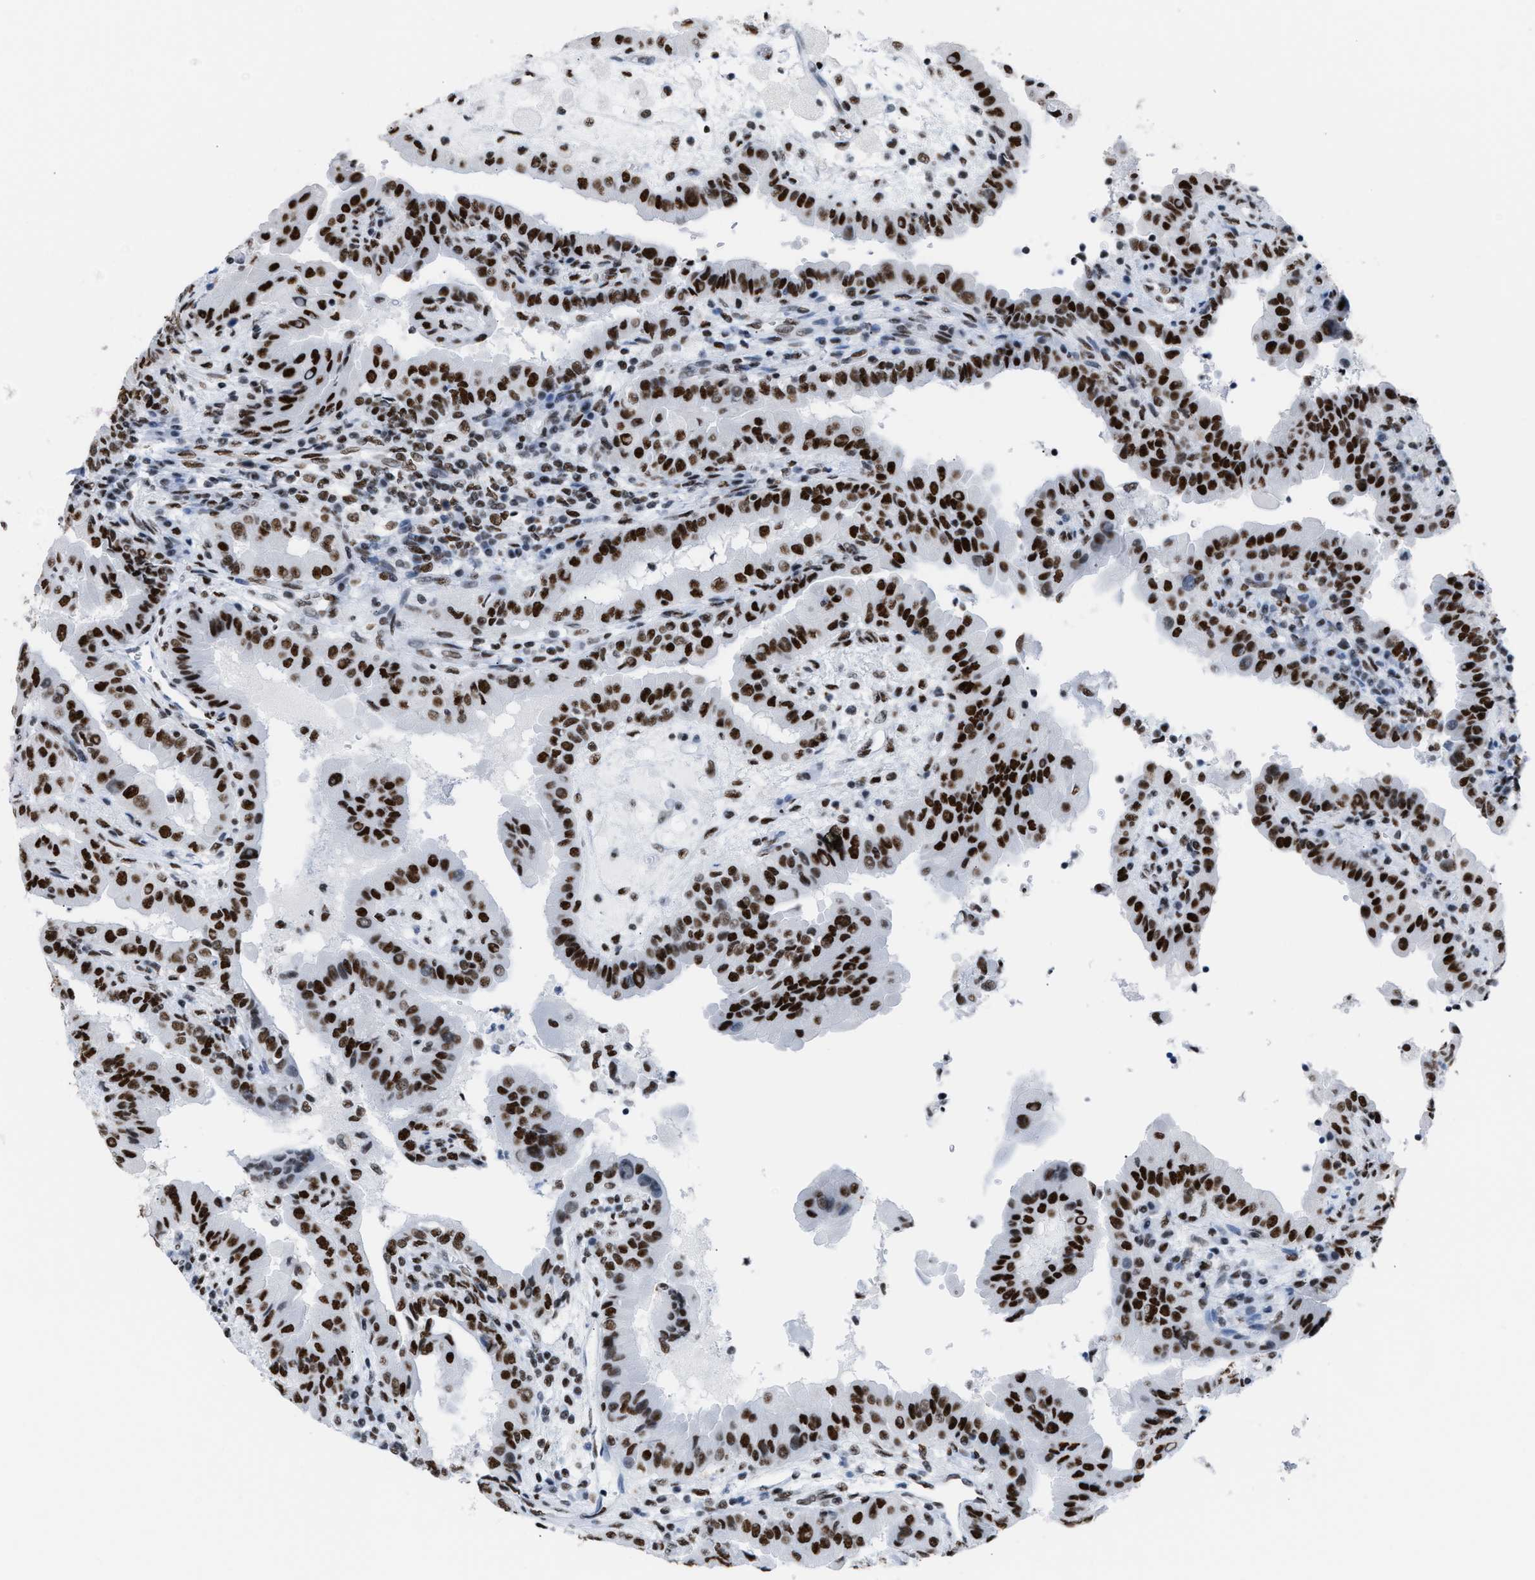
{"staining": {"intensity": "strong", "quantity": ">75%", "location": "nuclear"}, "tissue": "thyroid cancer", "cell_type": "Tumor cells", "image_type": "cancer", "snomed": [{"axis": "morphology", "description": "Papillary adenocarcinoma, NOS"}, {"axis": "topography", "description": "Thyroid gland"}], "caption": "An immunohistochemistry micrograph of tumor tissue is shown. Protein staining in brown labels strong nuclear positivity in thyroid papillary adenocarcinoma within tumor cells.", "gene": "CCAR2", "patient": {"sex": "male", "age": 33}}